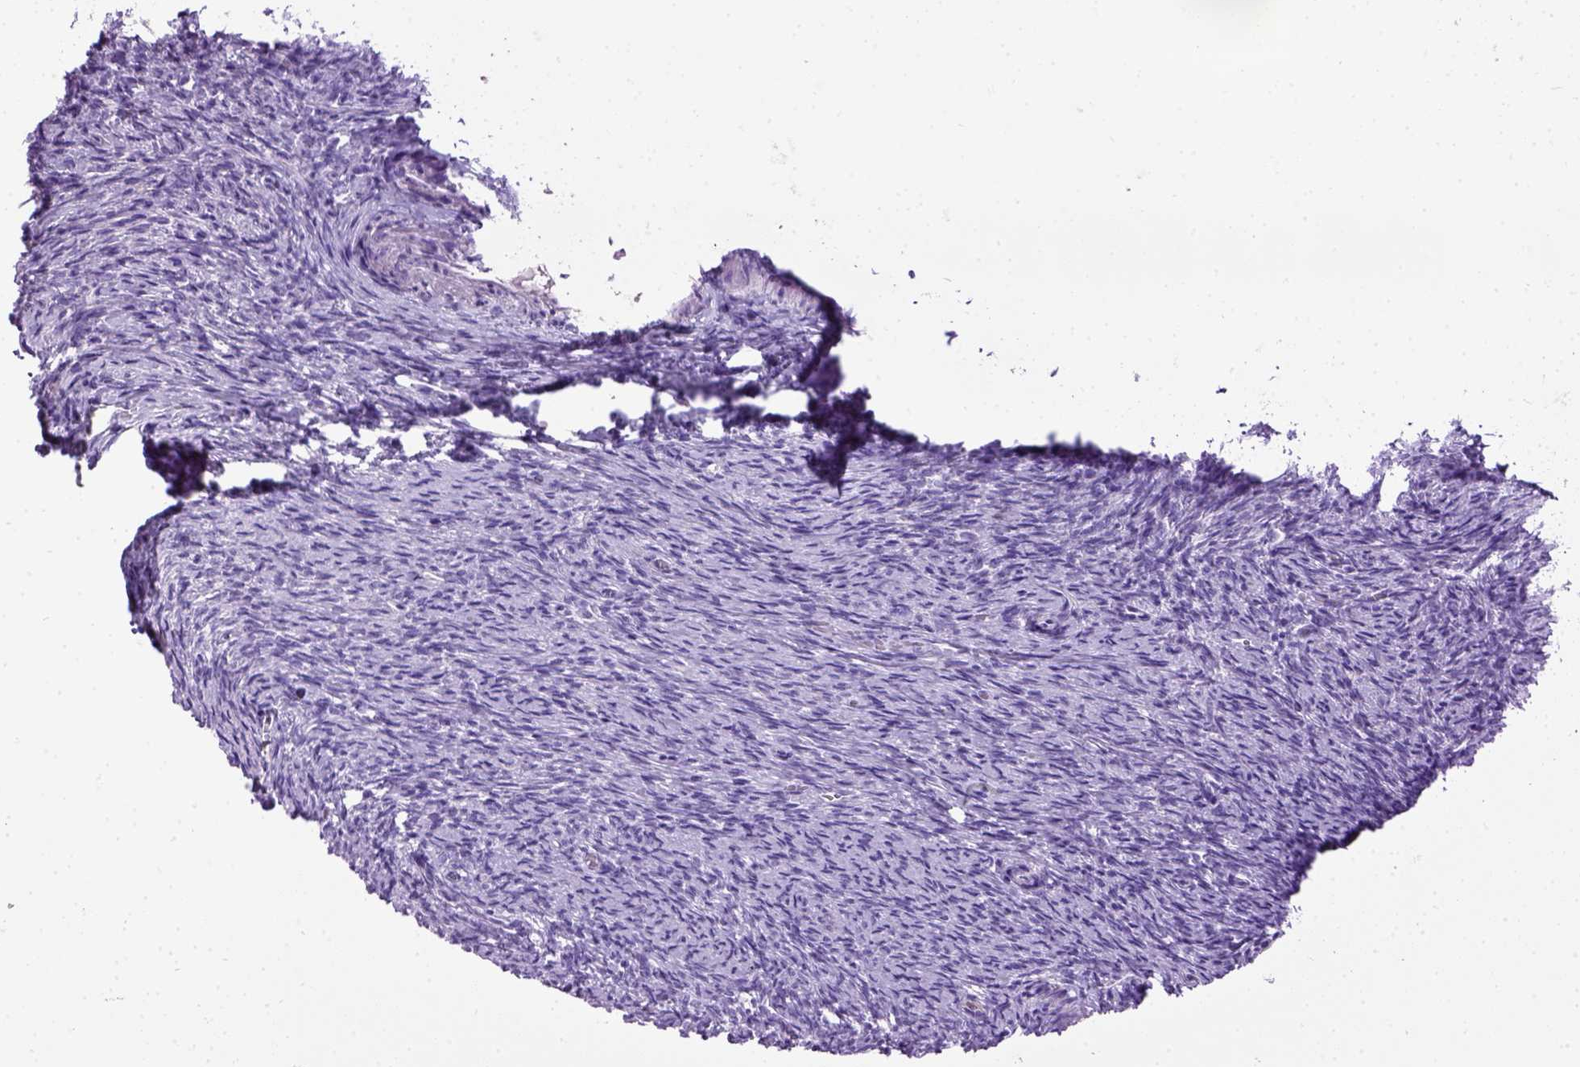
{"staining": {"intensity": "negative", "quantity": "none", "location": "none"}, "tissue": "ovary", "cell_type": "Ovarian stroma cells", "image_type": "normal", "snomed": [{"axis": "morphology", "description": "Normal tissue, NOS"}, {"axis": "topography", "description": "Ovary"}], "caption": "Immunohistochemical staining of unremarkable human ovary demonstrates no significant positivity in ovarian stroma cells. (DAB (3,3'-diaminobenzidine) immunohistochemistry with hematoxylin counter stain).", "gene": "ITGAX", "patient": {"sex": "female", "age": 39}}